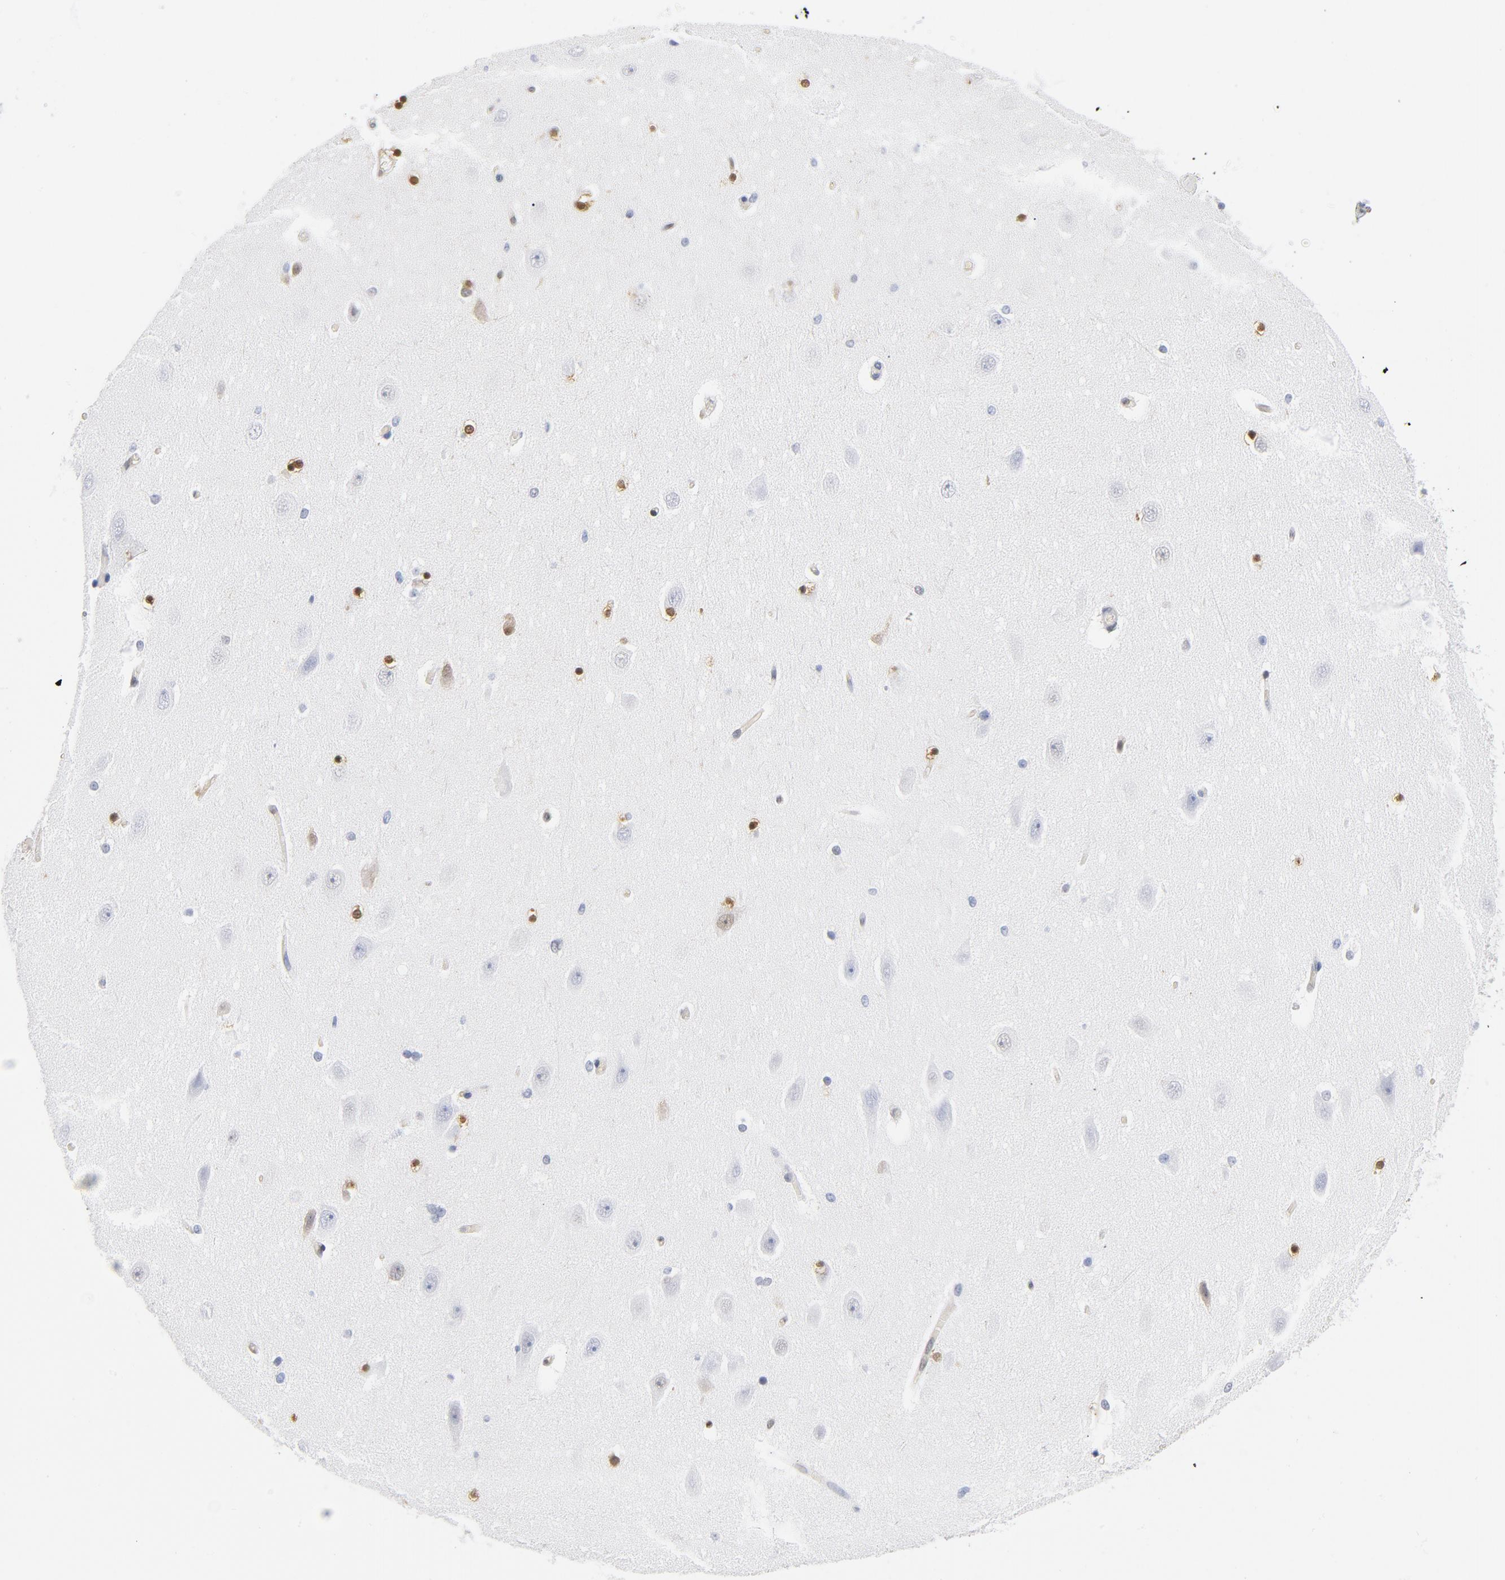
{"staining": {"intensity": "negative", "quantity": "none", "location": "none"}, "tissue": "hippocampus", "cell_type": "Glial cells", "image_type": "normal", "snomed": [{"axis": "morphology", "description": "Normal tissue, NOS"}, {"axis": "topography", "description": "Hippocampus"}], "caption": "The image exhibits no staining of glial cells in unremarkable hippocampus. Nuclei are stained in blue.", "gene": "CDKN1B", "patient": {"sex": "female", "age": 54}}